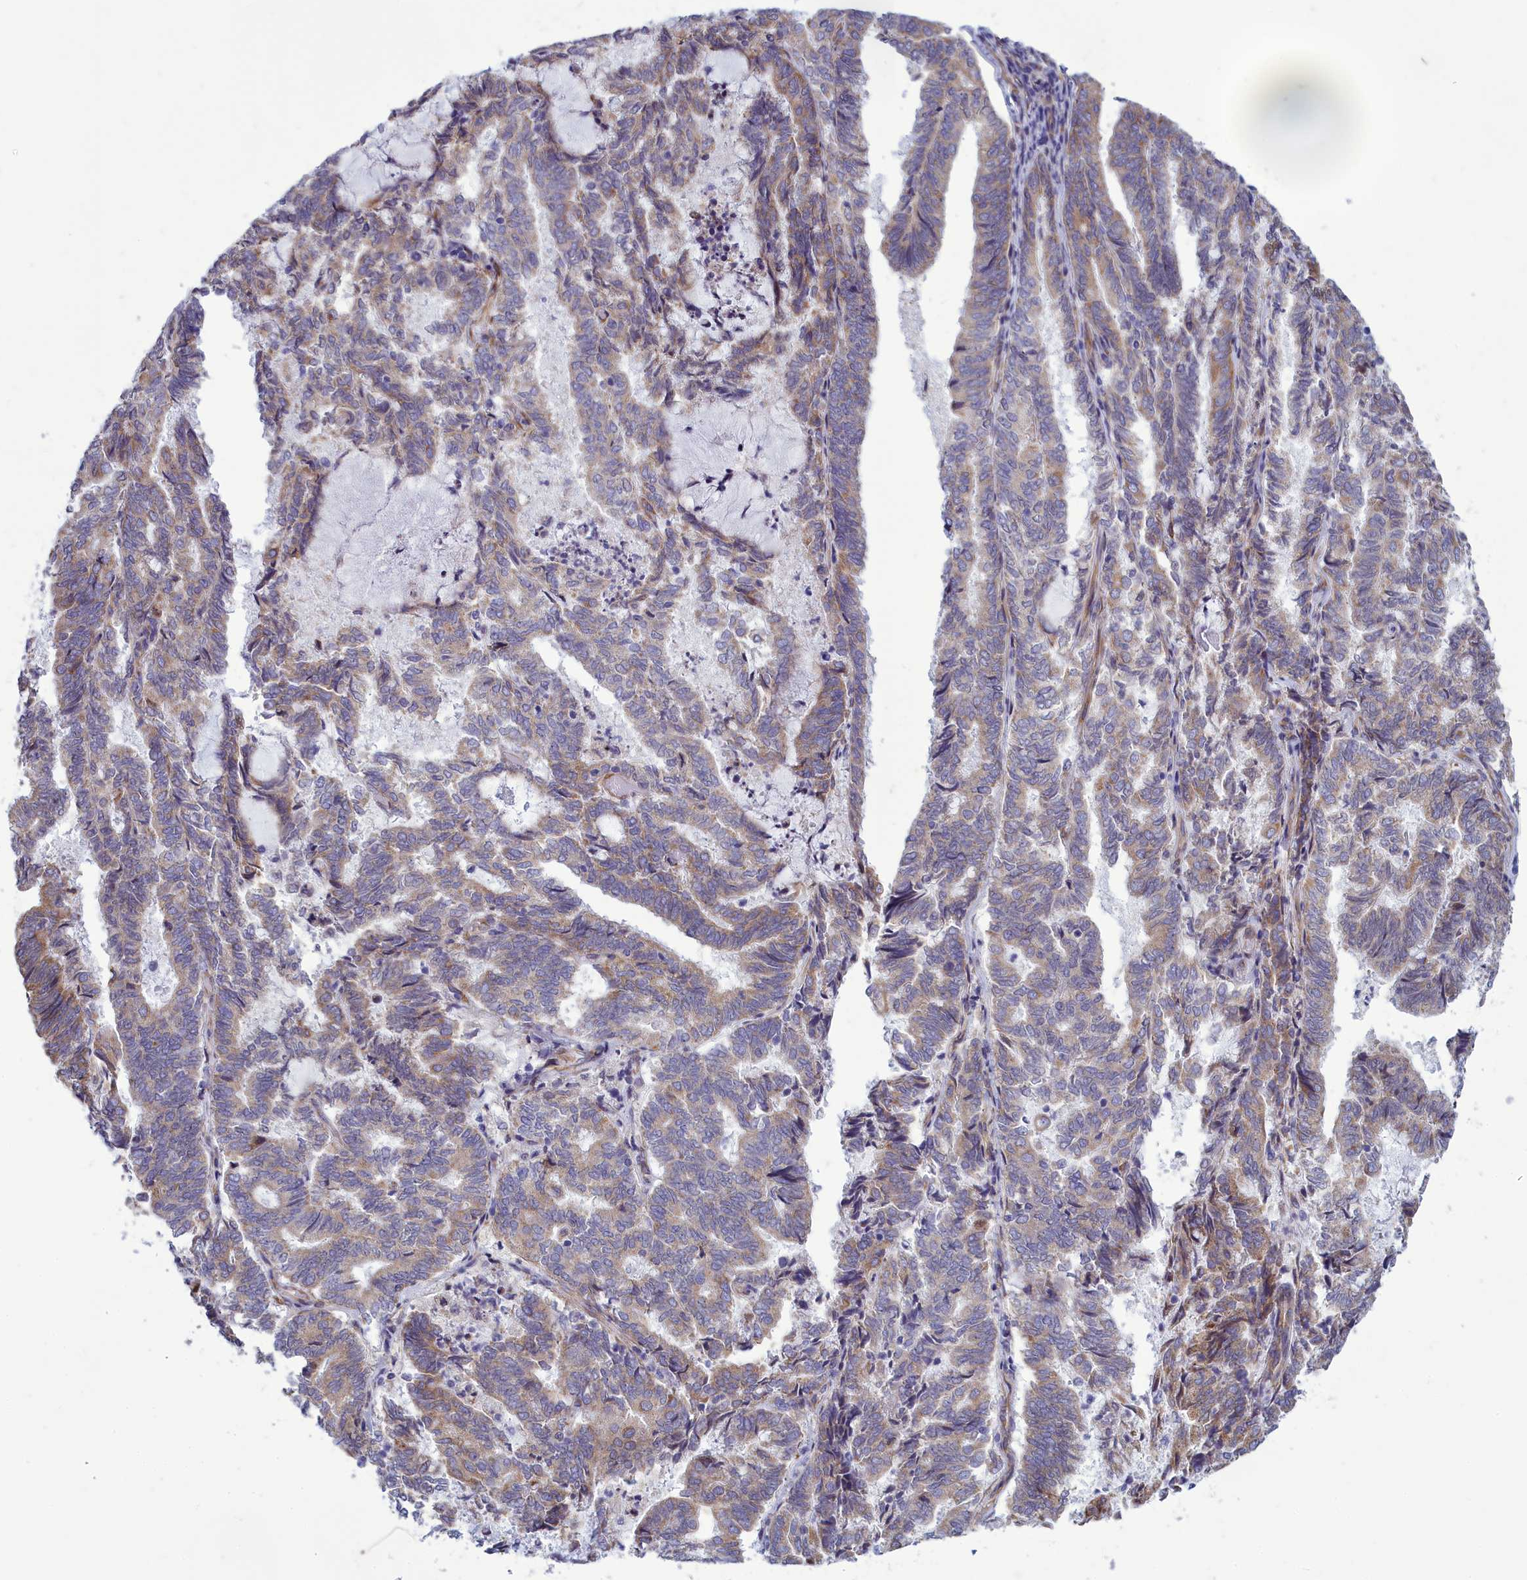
{"staining": {"intensity": "moderate", "quantity": "25%-75%", "location": "cytoplasmic/membranous"}, "tissue": "endometrial cancer", "cell_type": "Tumor cells", "image_type": "cancer", "snomed": [{"axis": "morphology", "description": "Adenocarcinoma, NOS"}, {"axis": "topography", "description": "Endometrium"}], "caption": "Protein staining of endometrial cancer (adenocarcinoma) tissue demonstrates moderate cytoplasmic/membranous positivity in about 25%-75% of tumor cells.", "gene": "CENATAC", "patient": {"sex": "female", "age": 80}}